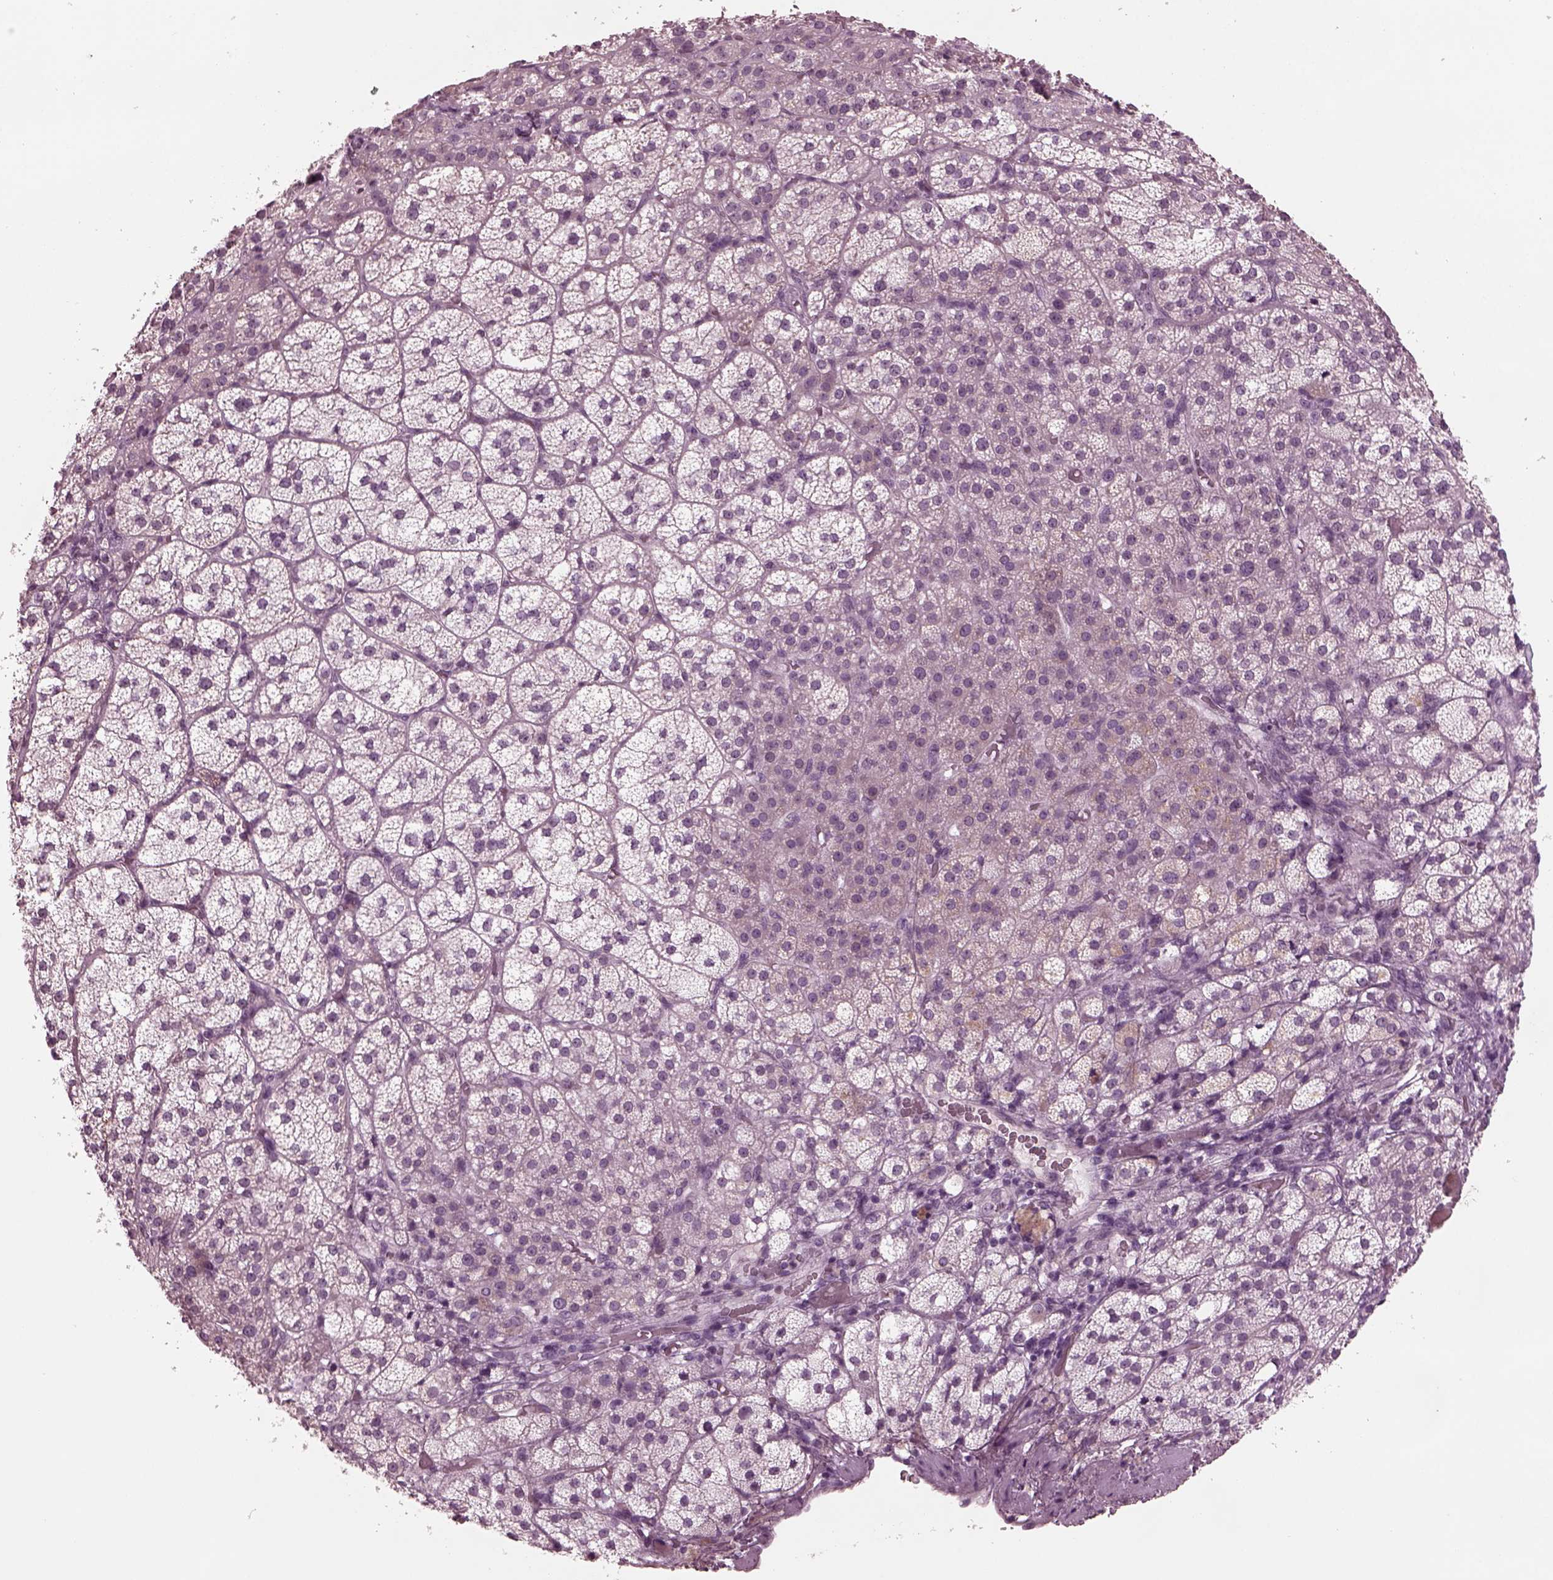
{"staining": {"intensity": "weak", "quantity": "<25%", "location": "cytoplasmic/membranous"}, "tissue": "adrenal gland", "cell_type": "Glandular cells", "image_type": "normal", "snomed": [{"axis": "morphology", "description": "Normal tissue, NOS"}, {"axis": "topography", "description": "Adrenal gland"}], "caption": "A micrograph of human adrenal gland is negative for staining in glandular cells.", "gene": "CLCN4", "patient": {"sex": "female", "age": 60}}